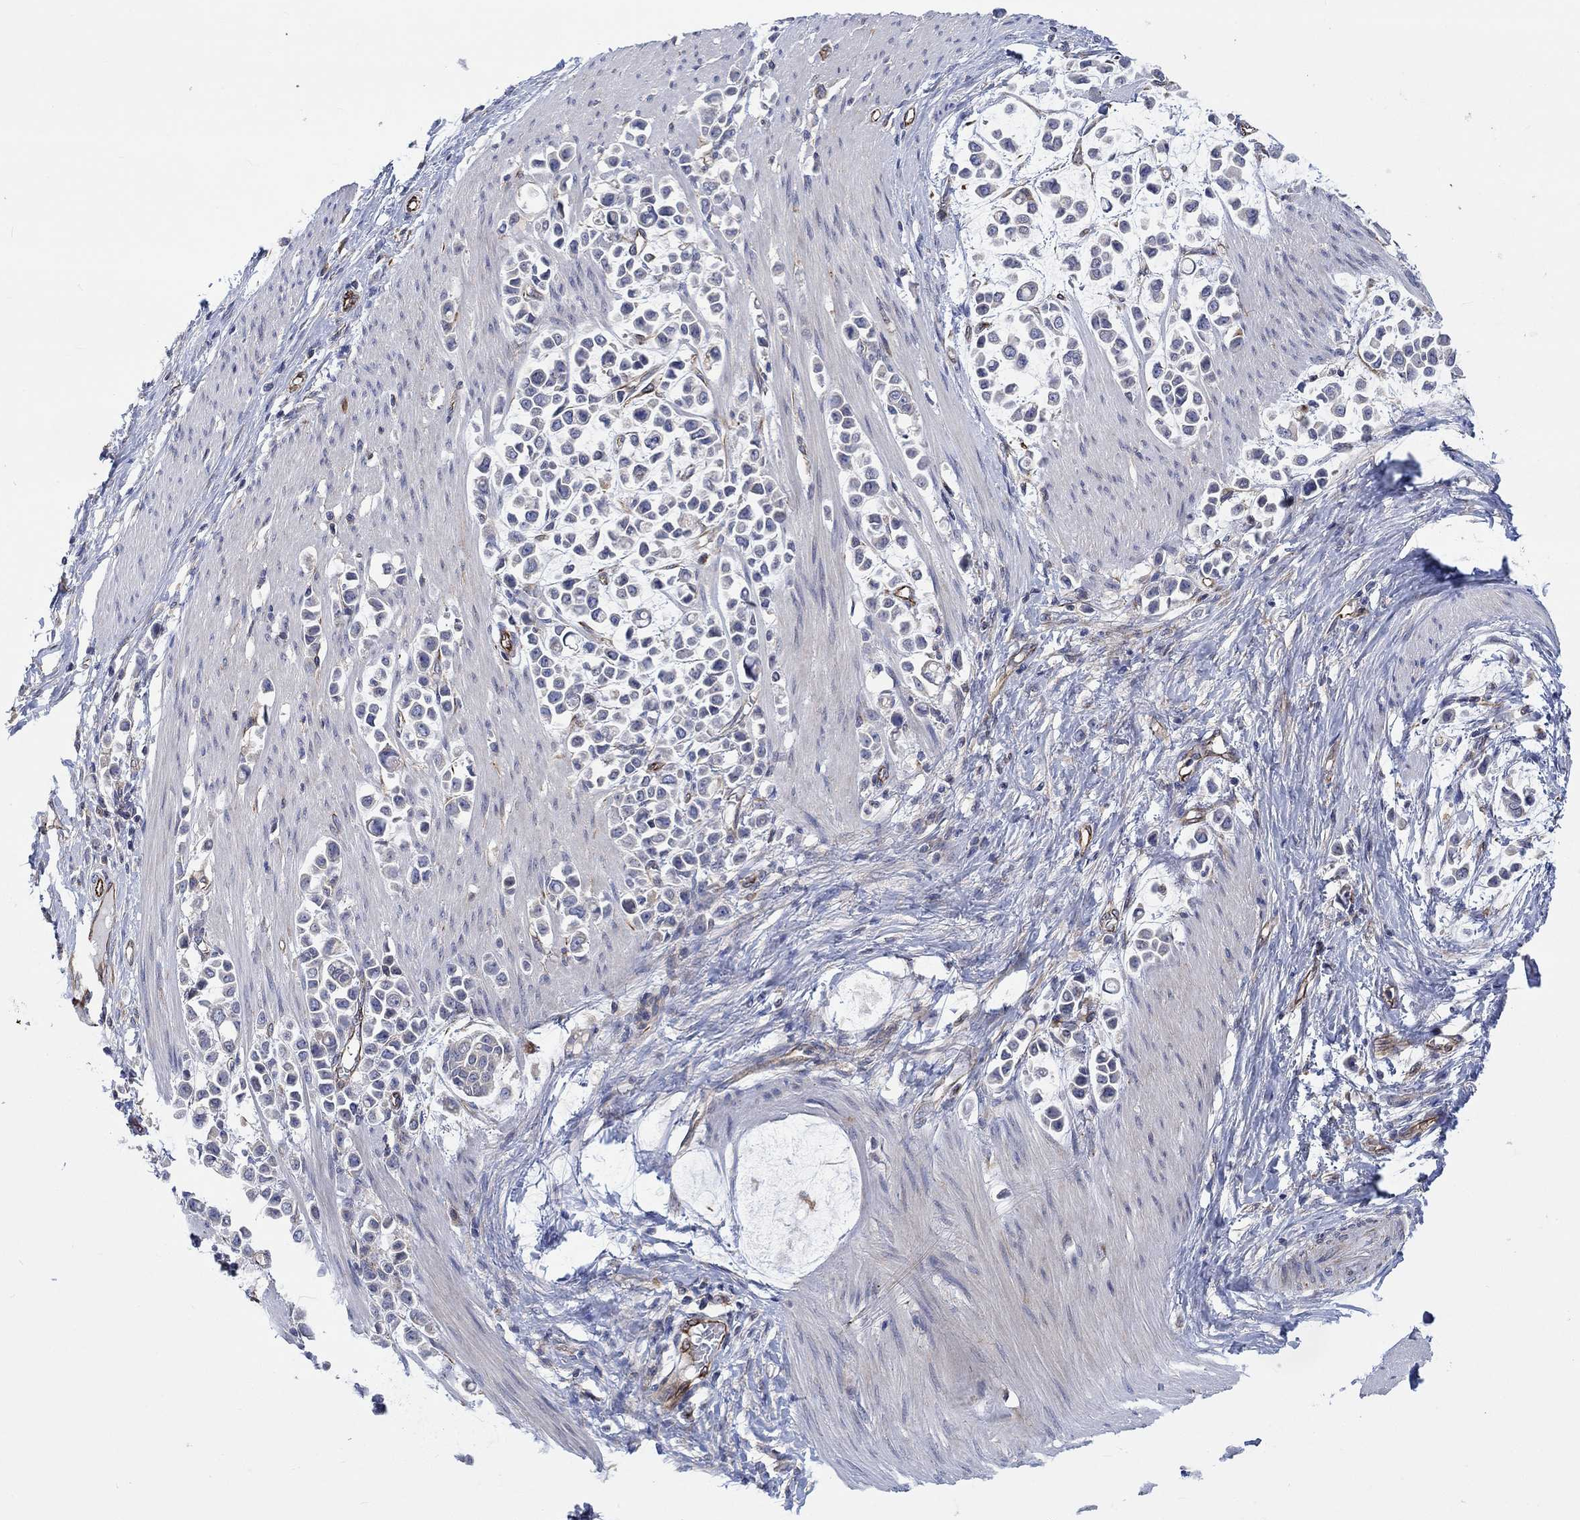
{"staining": {"intensity": "negative", "quantity": "none", "location": "none"}, "tissue": "stomach cancer", "cell_type": "Tumor cells", "image_type": "cancer", "snomed": [{"axis": "morphology", "description": "Adenocarcinoma, NOS"}, {"axis": "topography", "description": "Stomach"}], "caption": "A photomicrograph of human adenocarcinoma (stomach) is negative for staining in tumor cells.", "gene": "CAMK1D", "patient": {"sex": "male", "age": 82}}